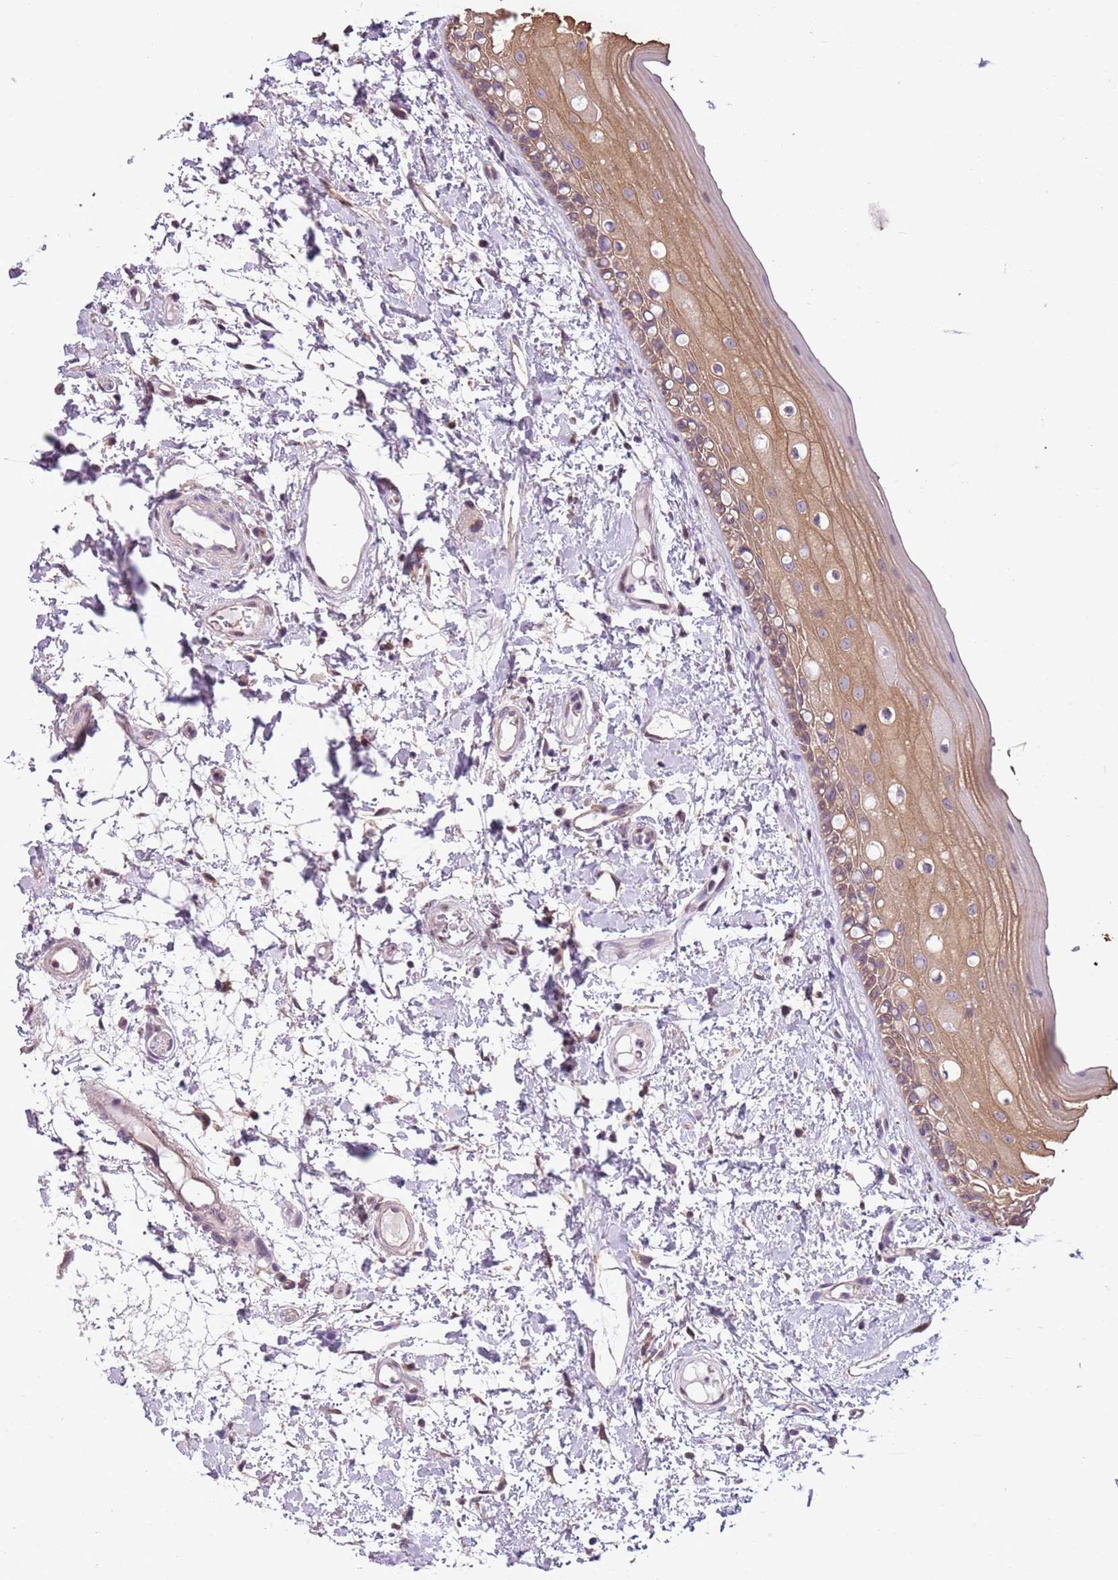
{"staining": {"intensity": "moderate", "quantity": ">75%", "location": "cytoplasmic/membranous"}, "tissue": "oral mucosa", "cell_type": "Squamous epithelial cells", "image_type": "normal", "snomed": [{"axis": "morphology", "description": "Normal tissue, NOS"}, {"axis": "topography", "description": "Oral tissue"}], "caption": "An IHC image of normal tissue is shown. Protein staining in brown shows moderate cytoplasmic/membranous positivity in oral mucosa within squamous epithelial cells.", "gene": "CAPN9", "patient": {"sex": "female", "age": 76}}